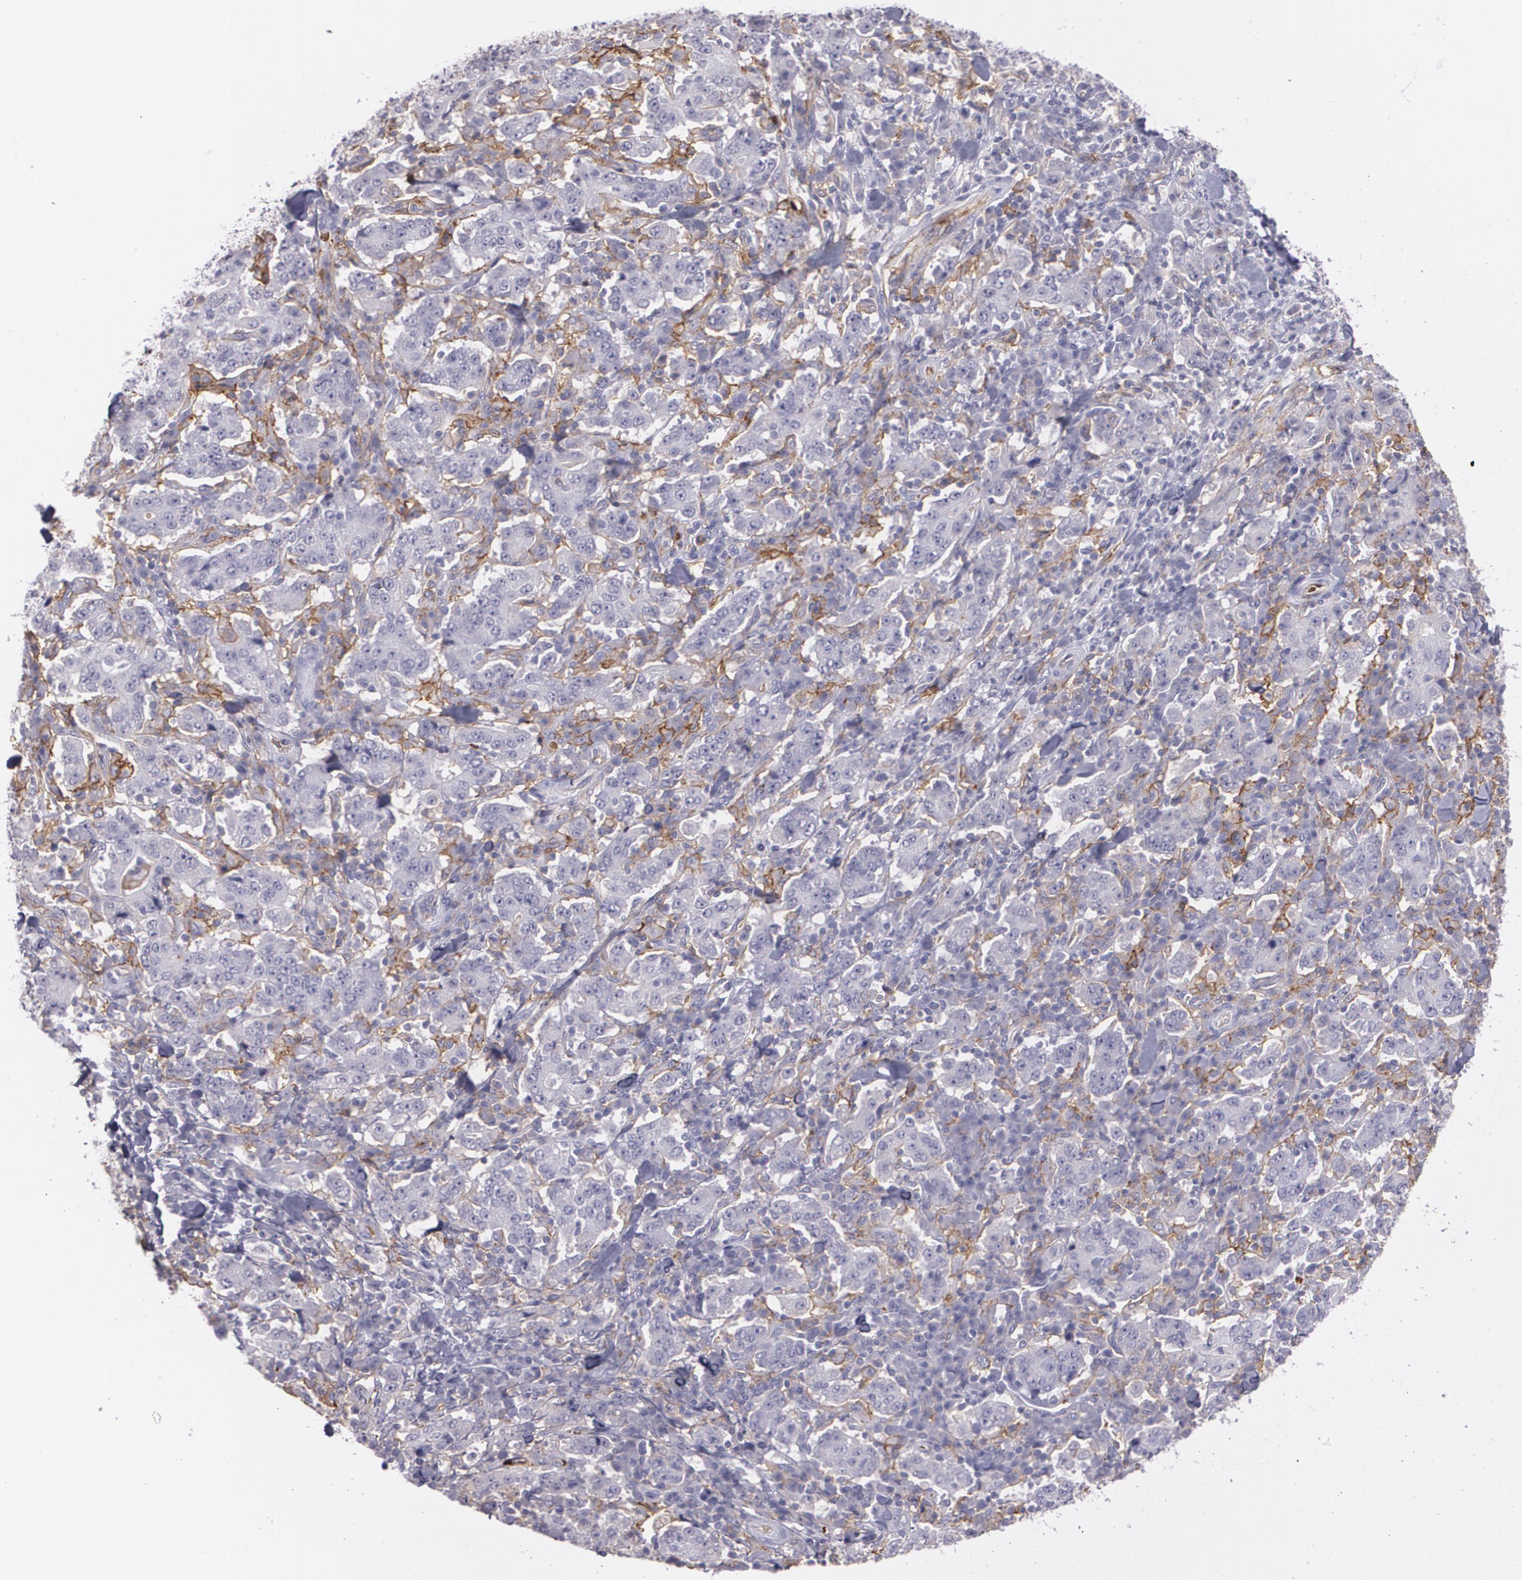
{"staining": {"intensity": "negative", "quantity": "none", "location": "none"}, "tissue": "stomach cancer", "cell_type": "Tumor cells", "image_type": "cancer", "snomed": [{"axis": "morphology", "description": "Normal tissue, NOS"}, {"axis": "morphology", "description": "Adenocarcinoma, NOS"}, {"axis": "topography", "description": "Stomach, upper"}, {"axis": "topography", "description": "Stomach"}], "caption": "IHC image of neoplastic tissue: stomach adenocarcinoma stained with DAB (3,3'-diaminobenzidine) exhibits no significant protein staining in tumor cells.", "gene": "ACE", "patient": {"sex": "male", "age": 59}}